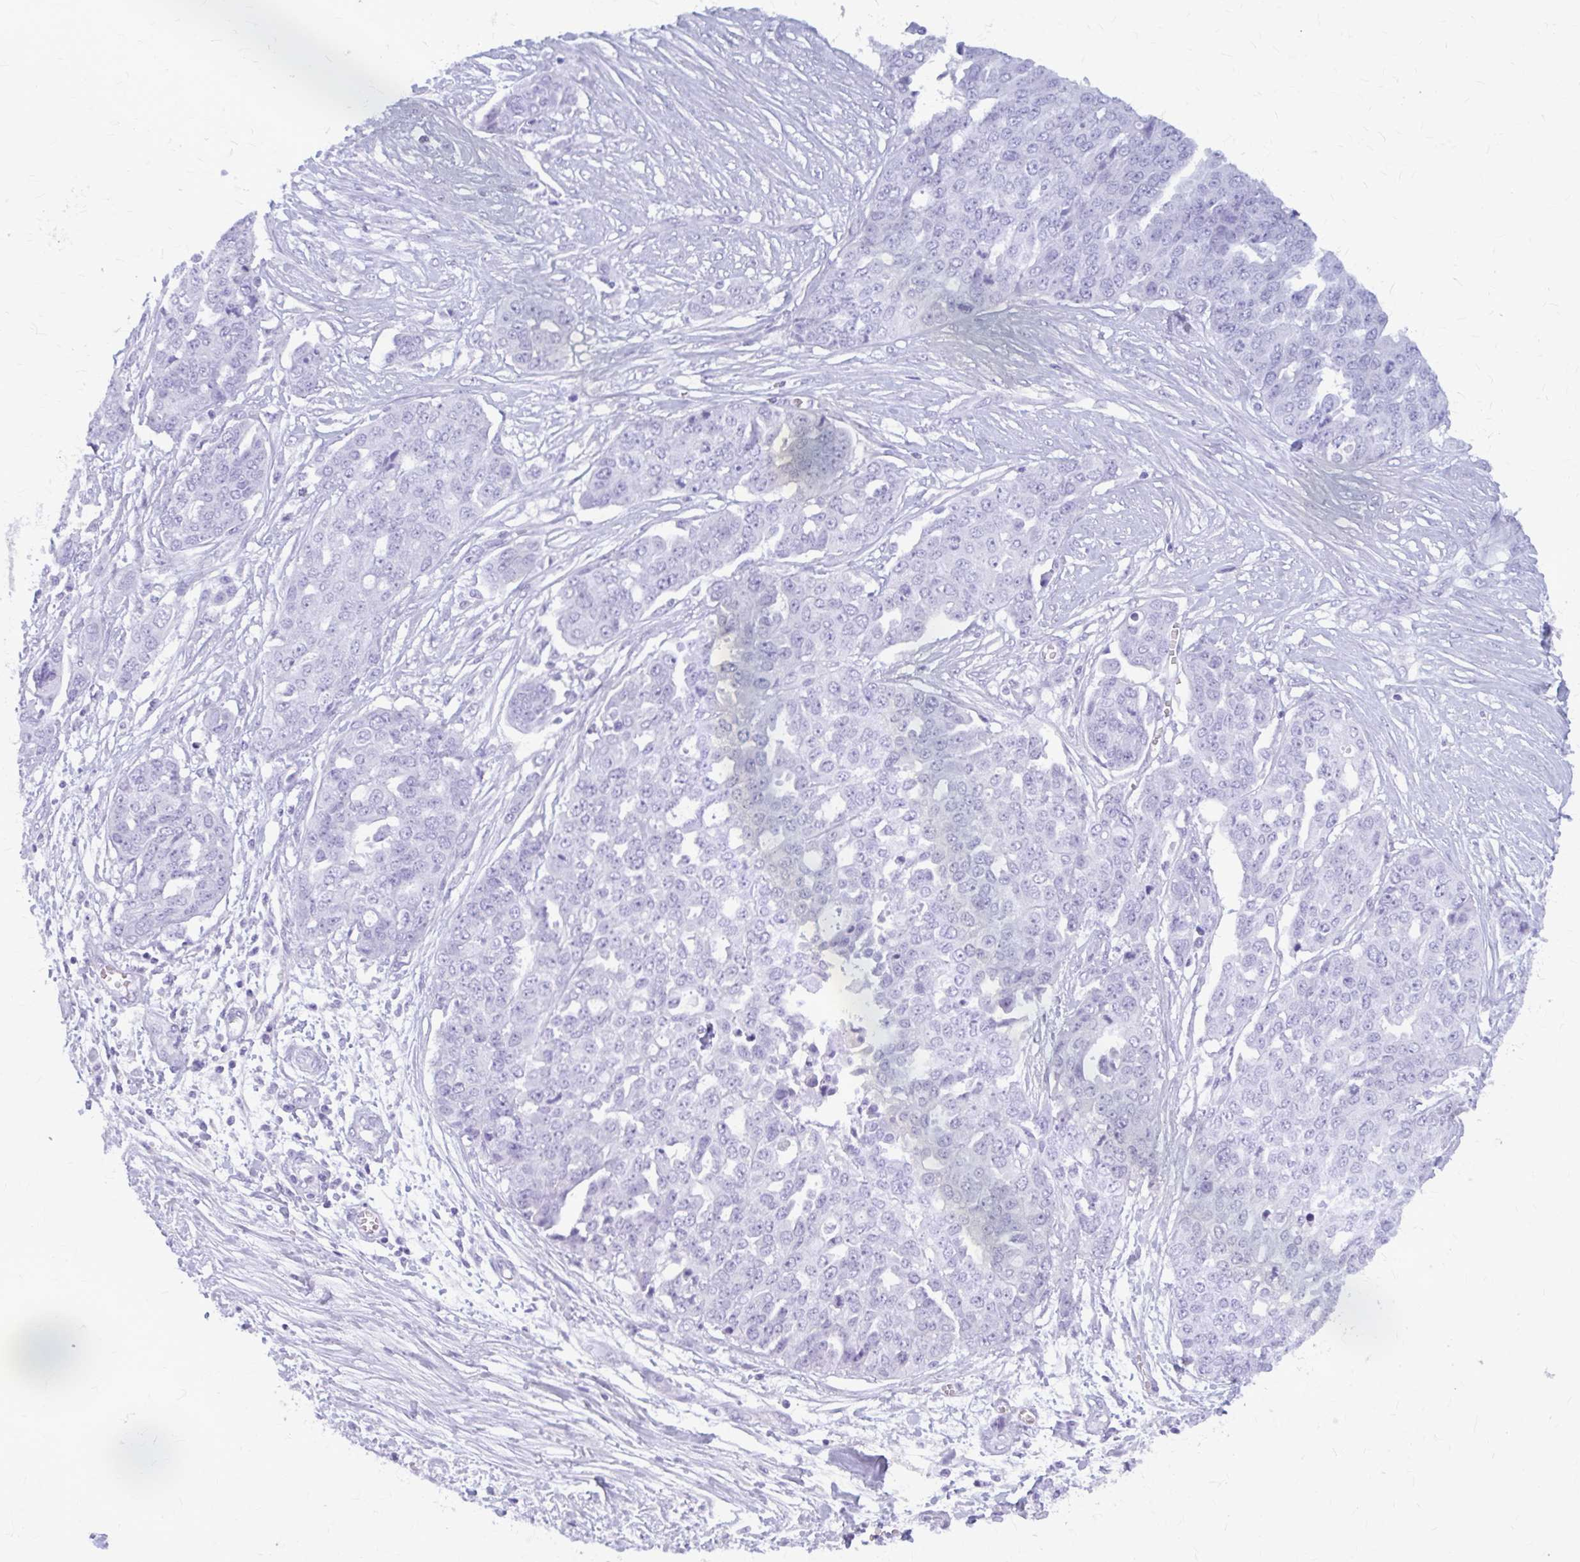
{"staining": {"intensity": "negative", "quantity": "none", "location": "none"}, "tissue": "ovarian cancer", "cell_type": "Tumor cells", "image_type": "cancer", "snomed": [{"axis": "morphology", "description": "Cystadenocarcinoma, serous, NOS"}, {"axis": "topography", "description": "Soft tissue"}, {"axis": "topography", "description": "Ovary"}], "caption": "This is an IHC histopathology image of human ovarian cancer (serous cystadenocarcinoma). There is no staining in tumor cells.", "gene": "KLHDC7A", "patient": {"sex": "female", "age": 57}}